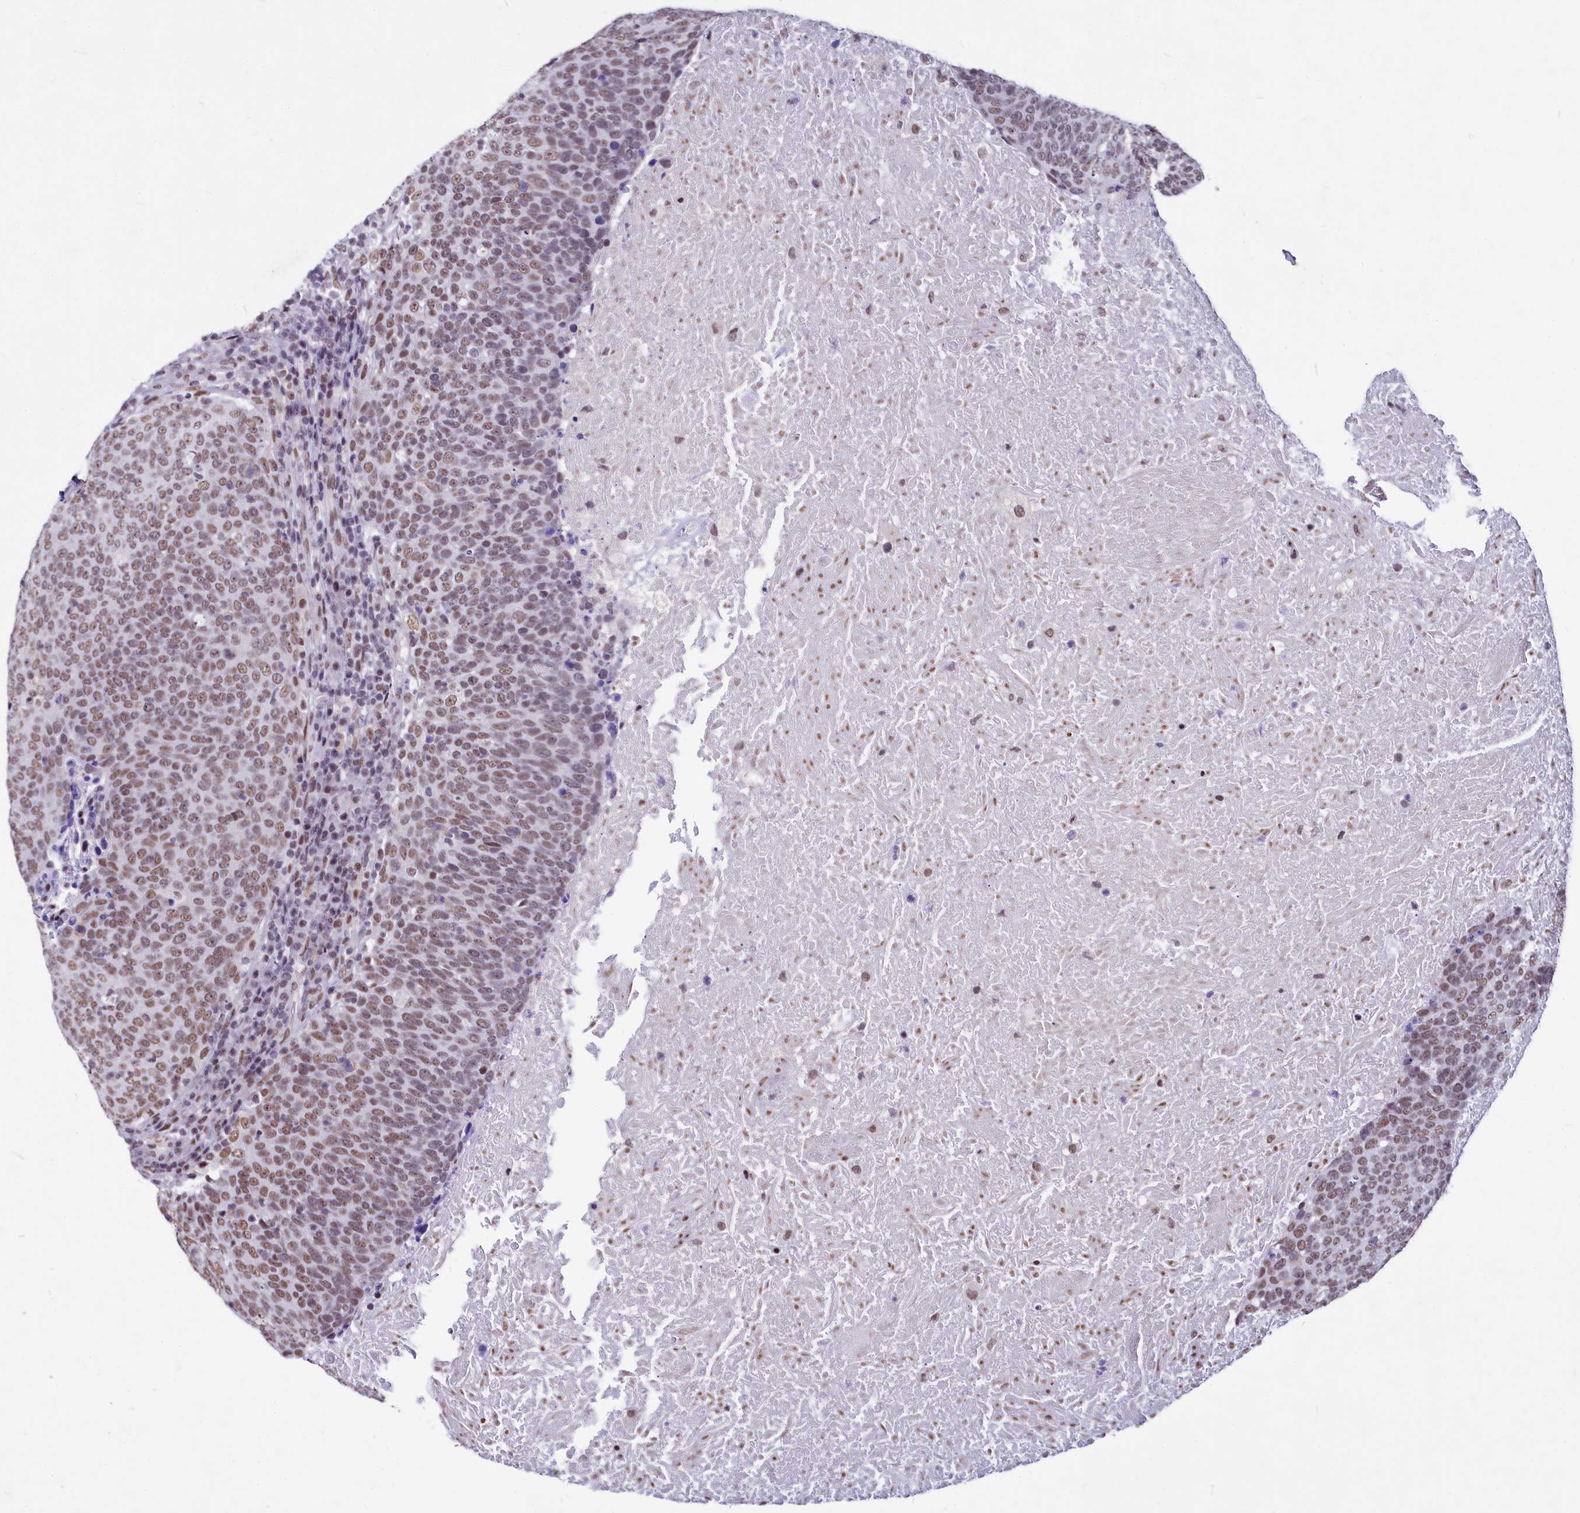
{"staining": {"intensity": "moderate", "quantity": ">75%", "location": "nuclear"}, "tissue": "head and neck cancer", "cell_type": "Tumor cells", "image_type": "cancer", "snomed": [{"axis": "morphology", "description": "Squamous cell carcinoma, NOS"}, {"axis": "morphology", "description": "Squamous cell carcinoma, metastatic, NOS"}, {"axis": "topography", "description": "Lymph node"}, {"axis": "topography", "description": "Head-Neck"}], "caption": "Immunohistochemical staining of human head and neck cancer reveals medium levels of moderate nuclear expression in about >75% of tumor cells. Using DAB (brown) and hematoxylin (blue) stains, captured at high magnification using brightfield microscopy.", "gene": "PARPBP", "patient": {"sex": "male", "age": 62}}